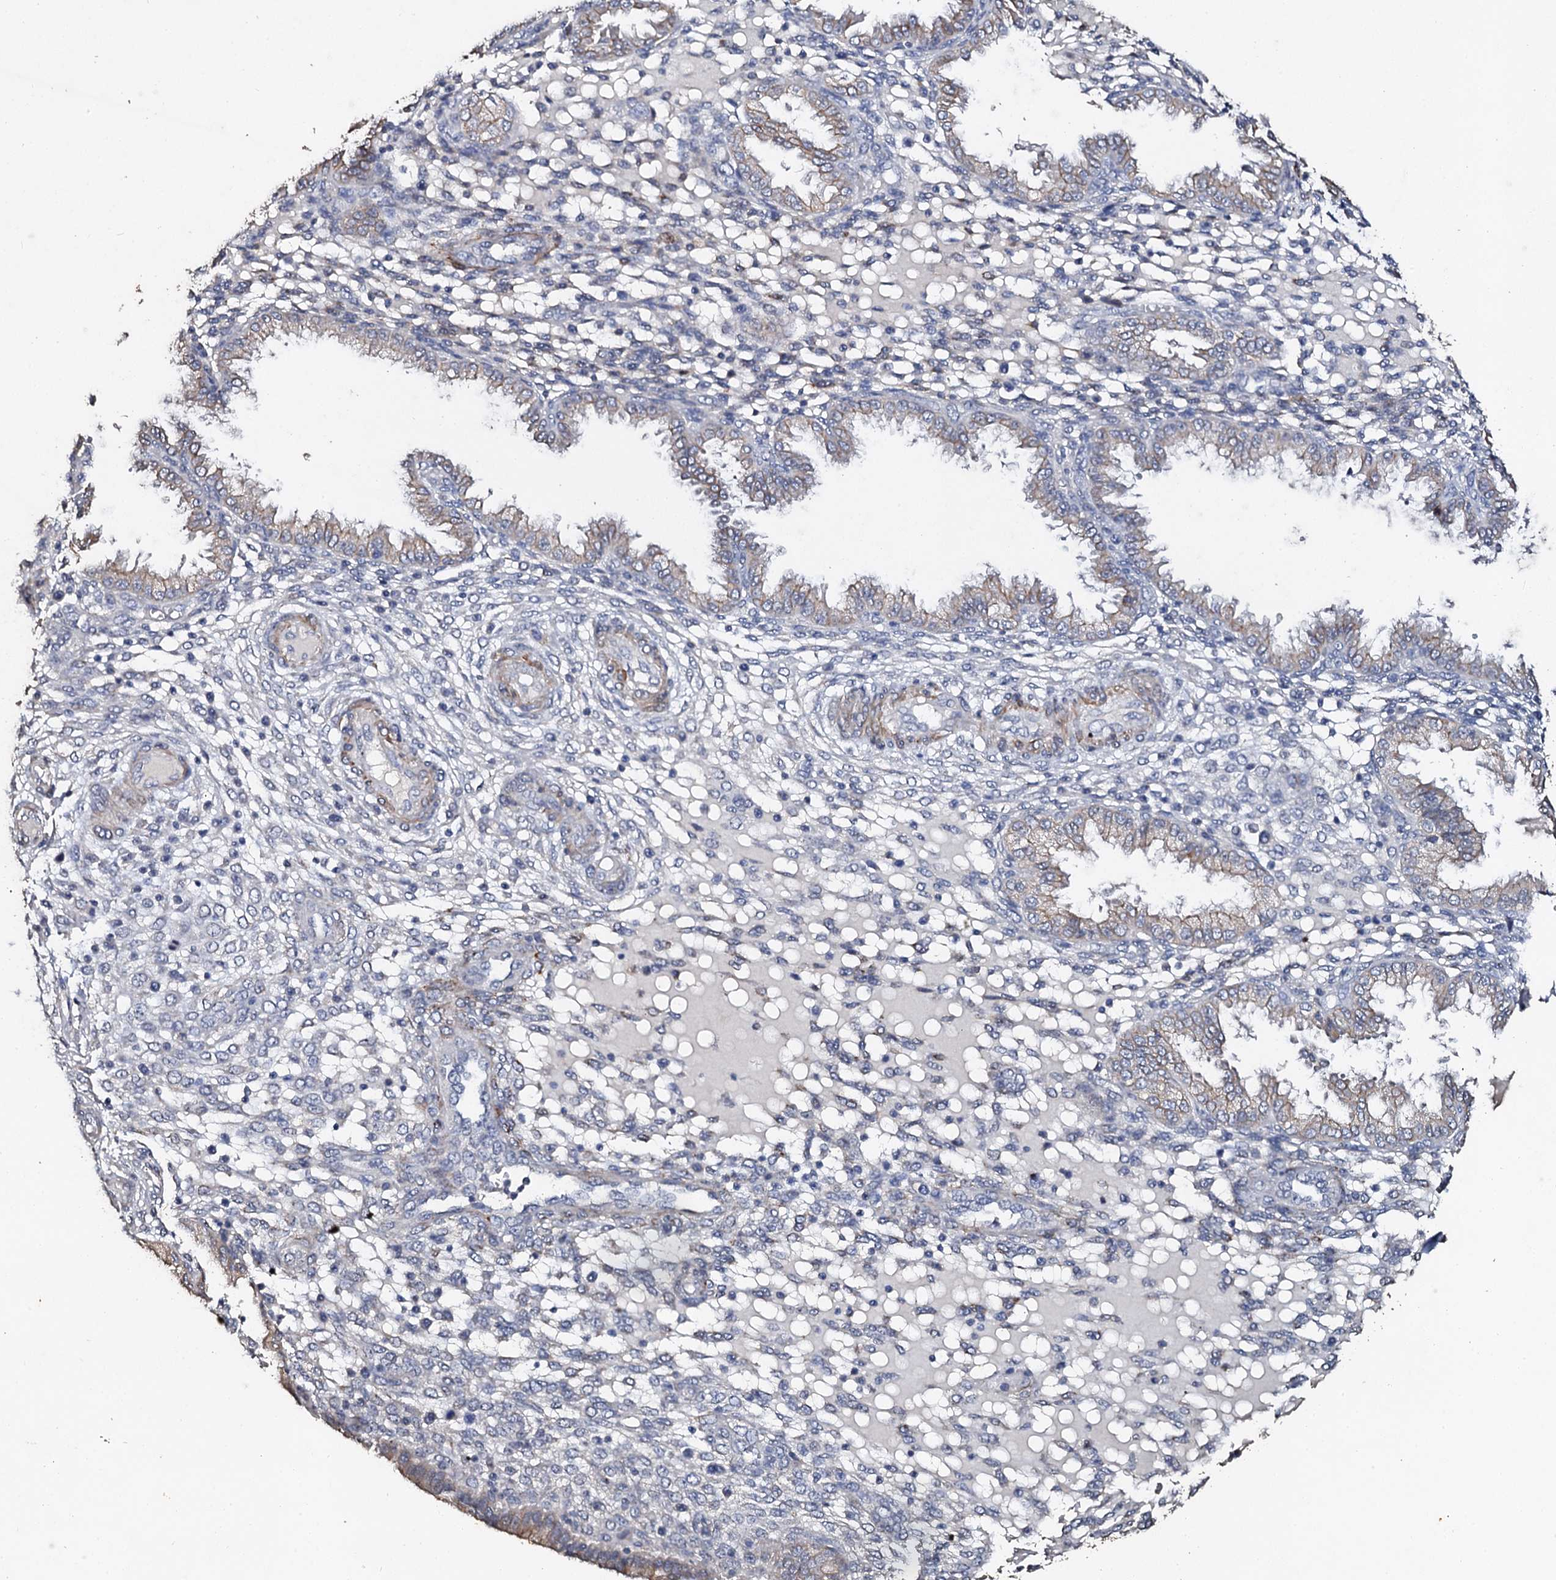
{"staining": {"intensity": "negative", "quantity": "none", "location": "none"}, "tissue": "endometrium", "cell_type": "Cells in endometrial stroma", "image_type": "normal", "snomed": [{"axis": "morphology", "description": "Normal tissue, NOS"}, {"axis": "topography", "description": "Endometrium"}], "caption": "The photomicrograph demonstrates no staining of cells in endometrial stroma in unremarkable endometrium.", "gene": "VPS36", "patient": {"sex": "female", "age": 33}}